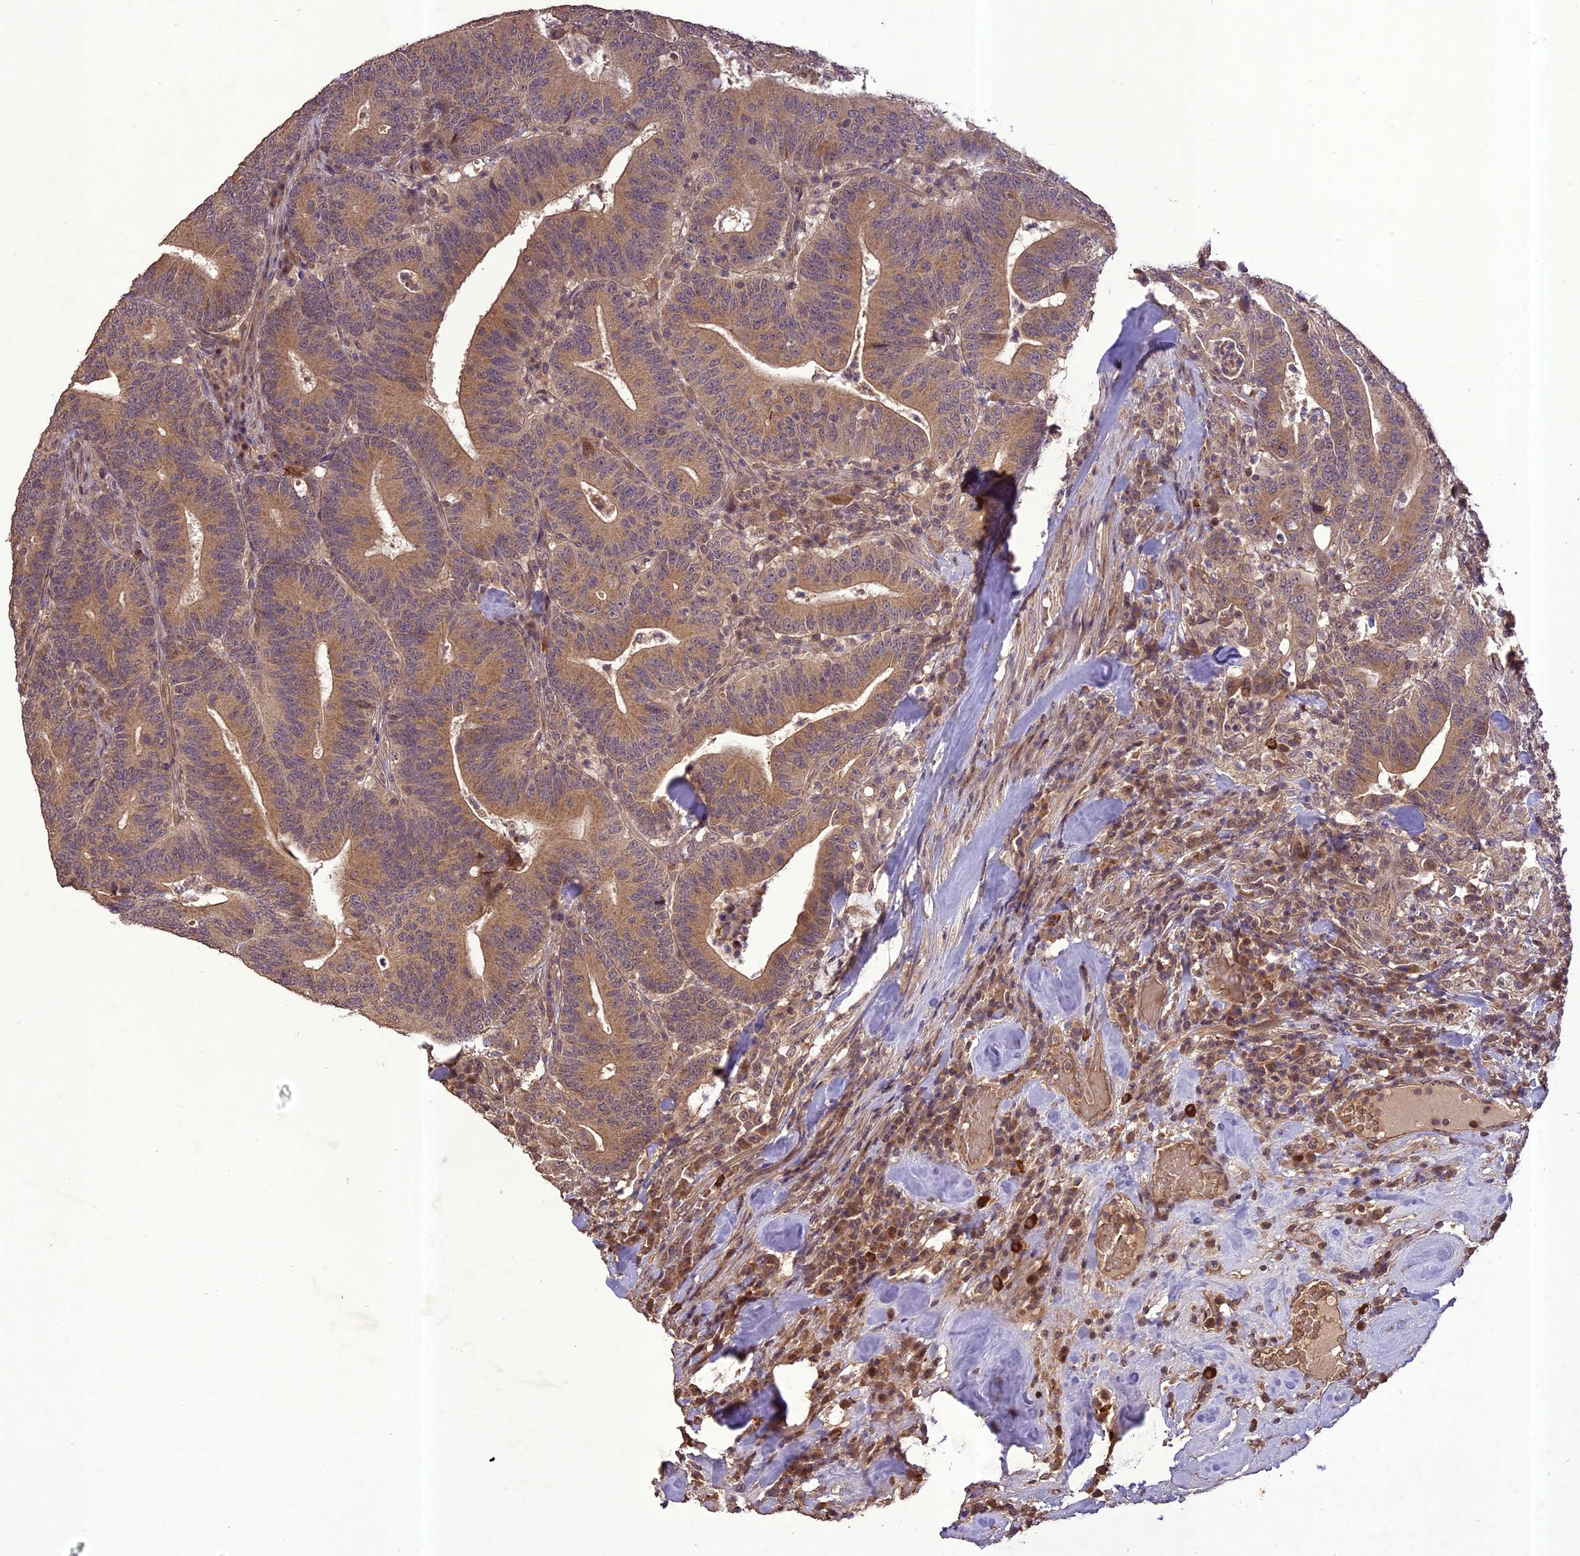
{"staining": {"intensity": "moderate", "quantity": ">75%", "location": "cytoplasmic/membranous"}, "tissue": "colorectal cancer", "cell_type": "Tumor cells", "image_type": "cancer", "snomed": [{"axis": "morphology", "description": "Adenocarcinoma, NOS"}, {"axis": "topography", "description": "Colon"}], "caption": "Tumor cells display medium levels of moderate cytoplasmic/membranous expression in approximately >75% of cells in colorectal cancer. (DAB = brown stain, brightfield microscopy at high magnification).", "gene": "TIGD7", "patient": {"sex": "female", "age": 66}}